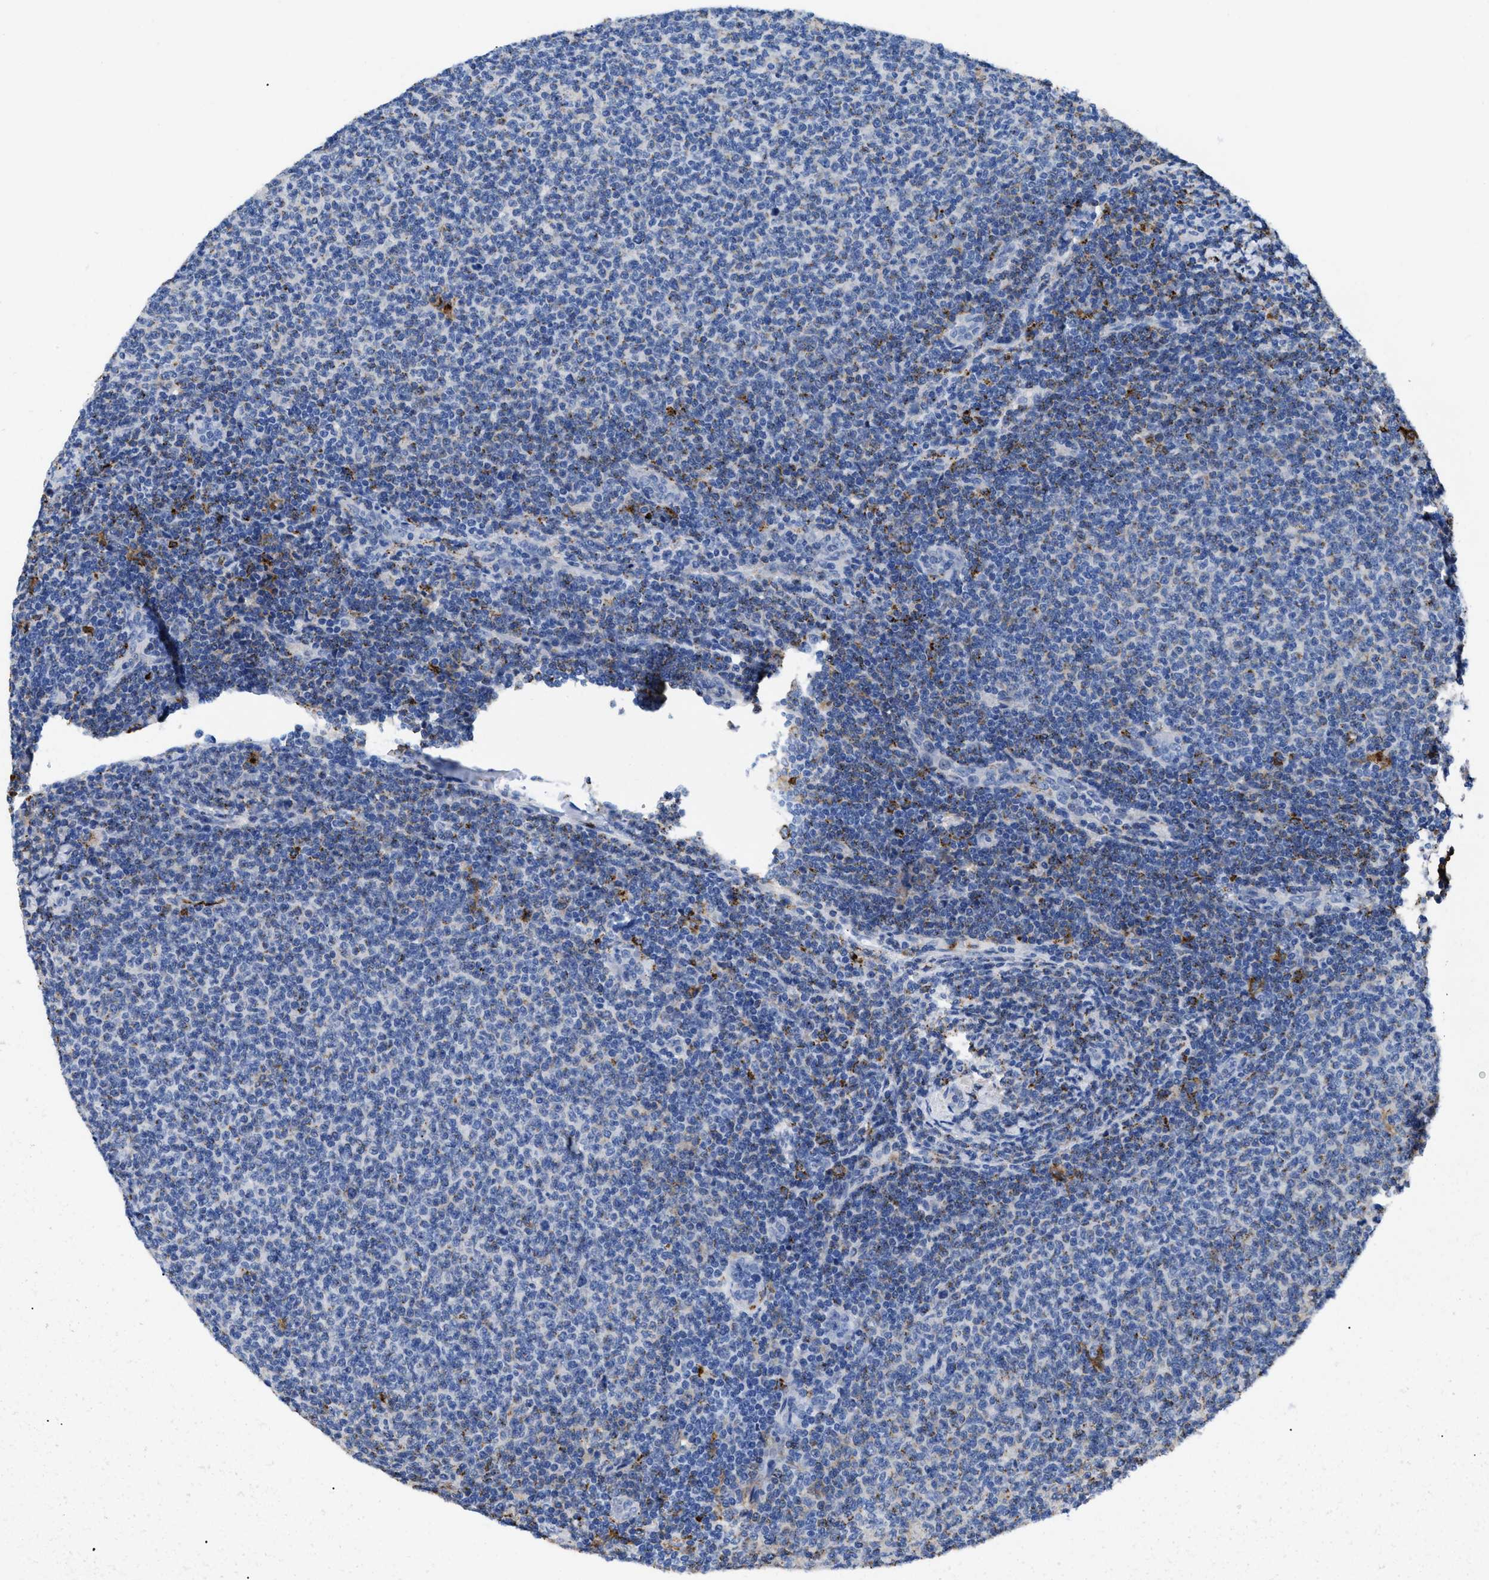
{"staining": {"intensity": "negative", "quantity": "none", "location": "none"}, "tissue": "lymphoma", "cell_type": "Tumor cells", "image_type": "cancer", "snomed": [{"axis": "morphology", "description": "Malignant lymphoma, non-Hodgkin's type, Low grade"}, {"axis": "topography", "description": "Lymph node"}], "caption": "Lymphoma stained for a protein using immunohistochemistry exhibits no staining tumor cells.", "gene": "HLA-DPA1", "patient": {"sex": "male", "age": 66}}